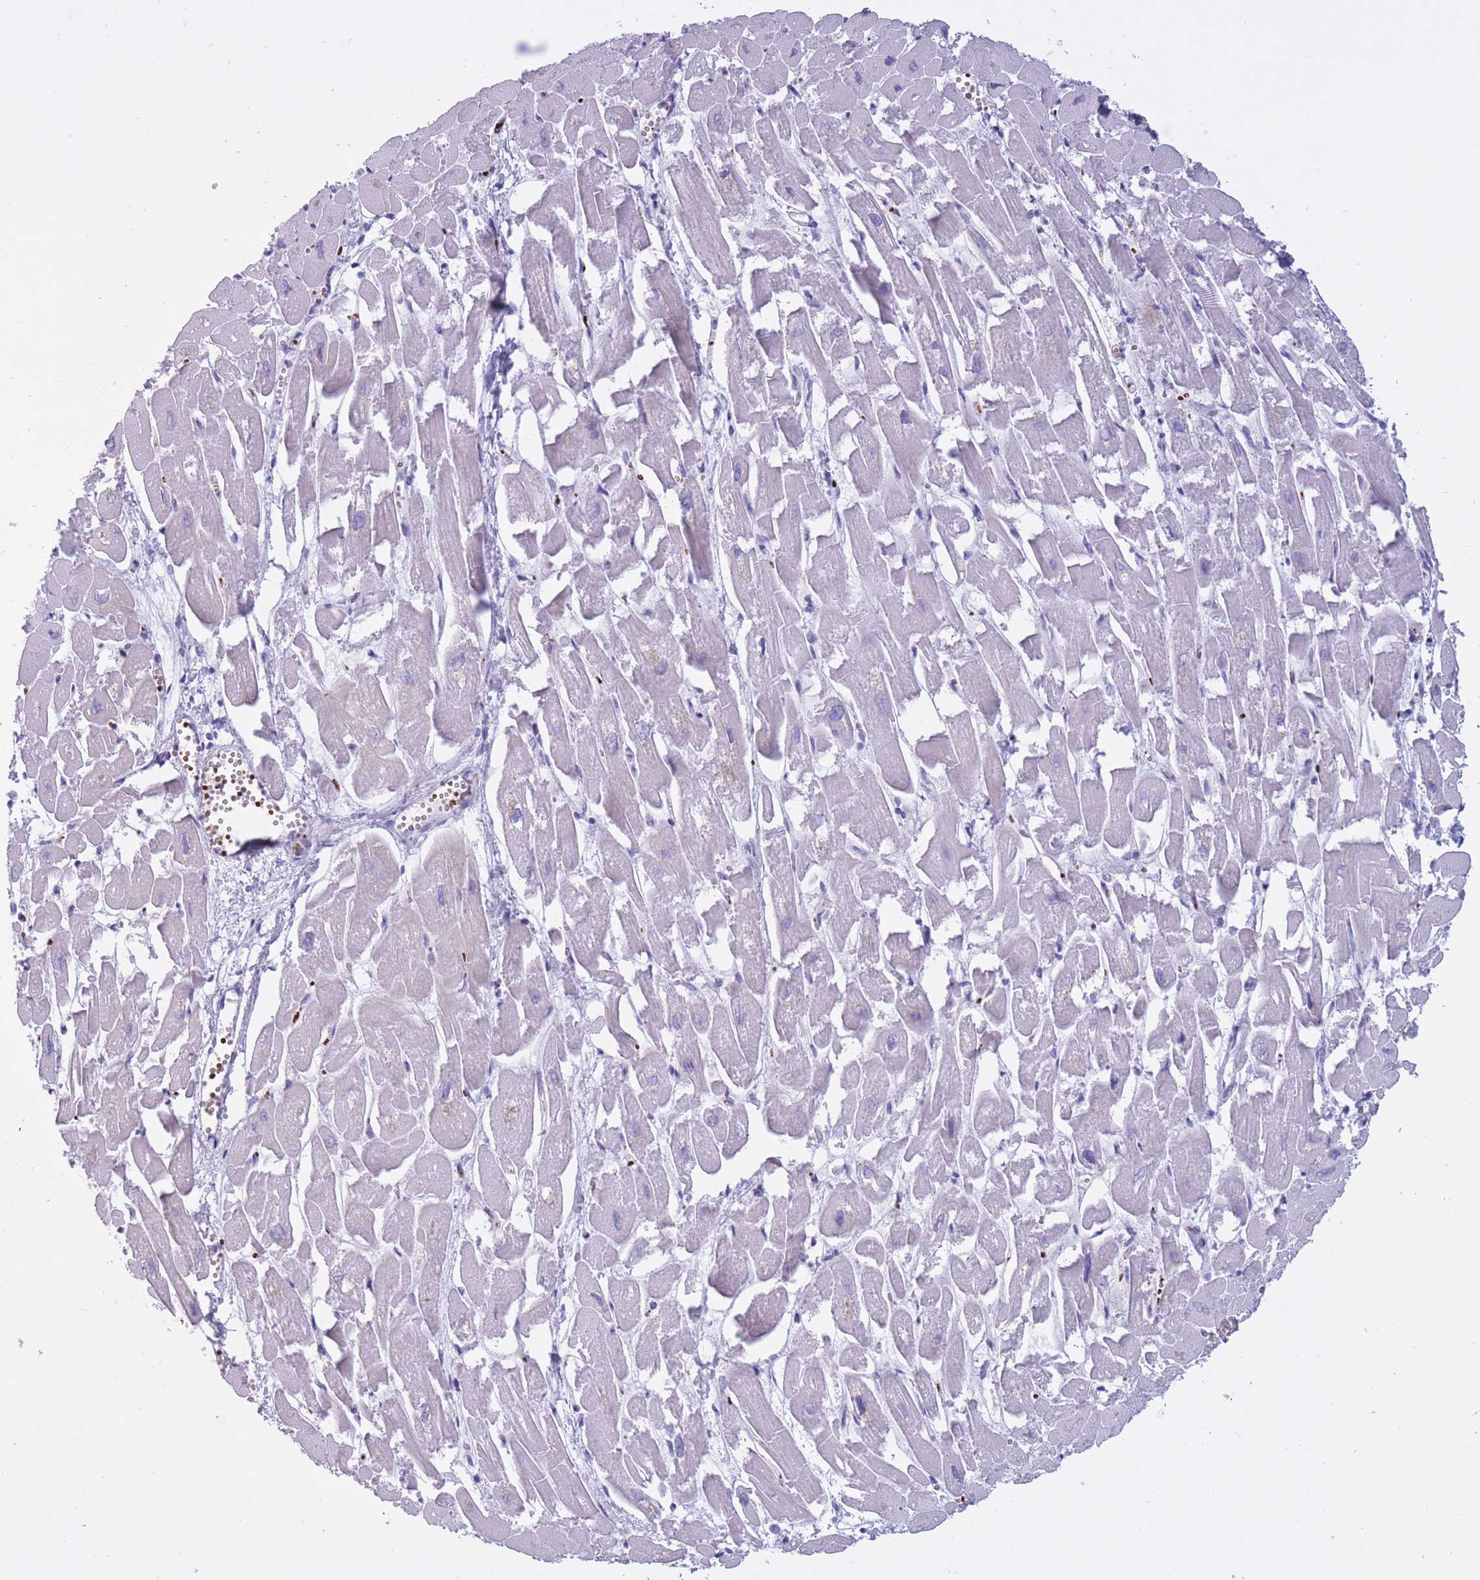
{"staining": {"intensity": "negative", "quantity": "none", "location": "none"}, "tissue": "heart muscle", "cell_type": "Cardiomyocytes", "image_type": "normal", "snomed": [{"axis": "morphology", "description": "Normal tissue, NOS"}, {"axis": "topography", "description": "Heart"}], "caption": "Immunohistochemistry (IHC) micrograph of benign human heart muscle stained for a protein (brown), which displays no positivity in cardiomyocytes.", "gene": "OR7C1", "patient": {"sex": "male", "age": 54}}